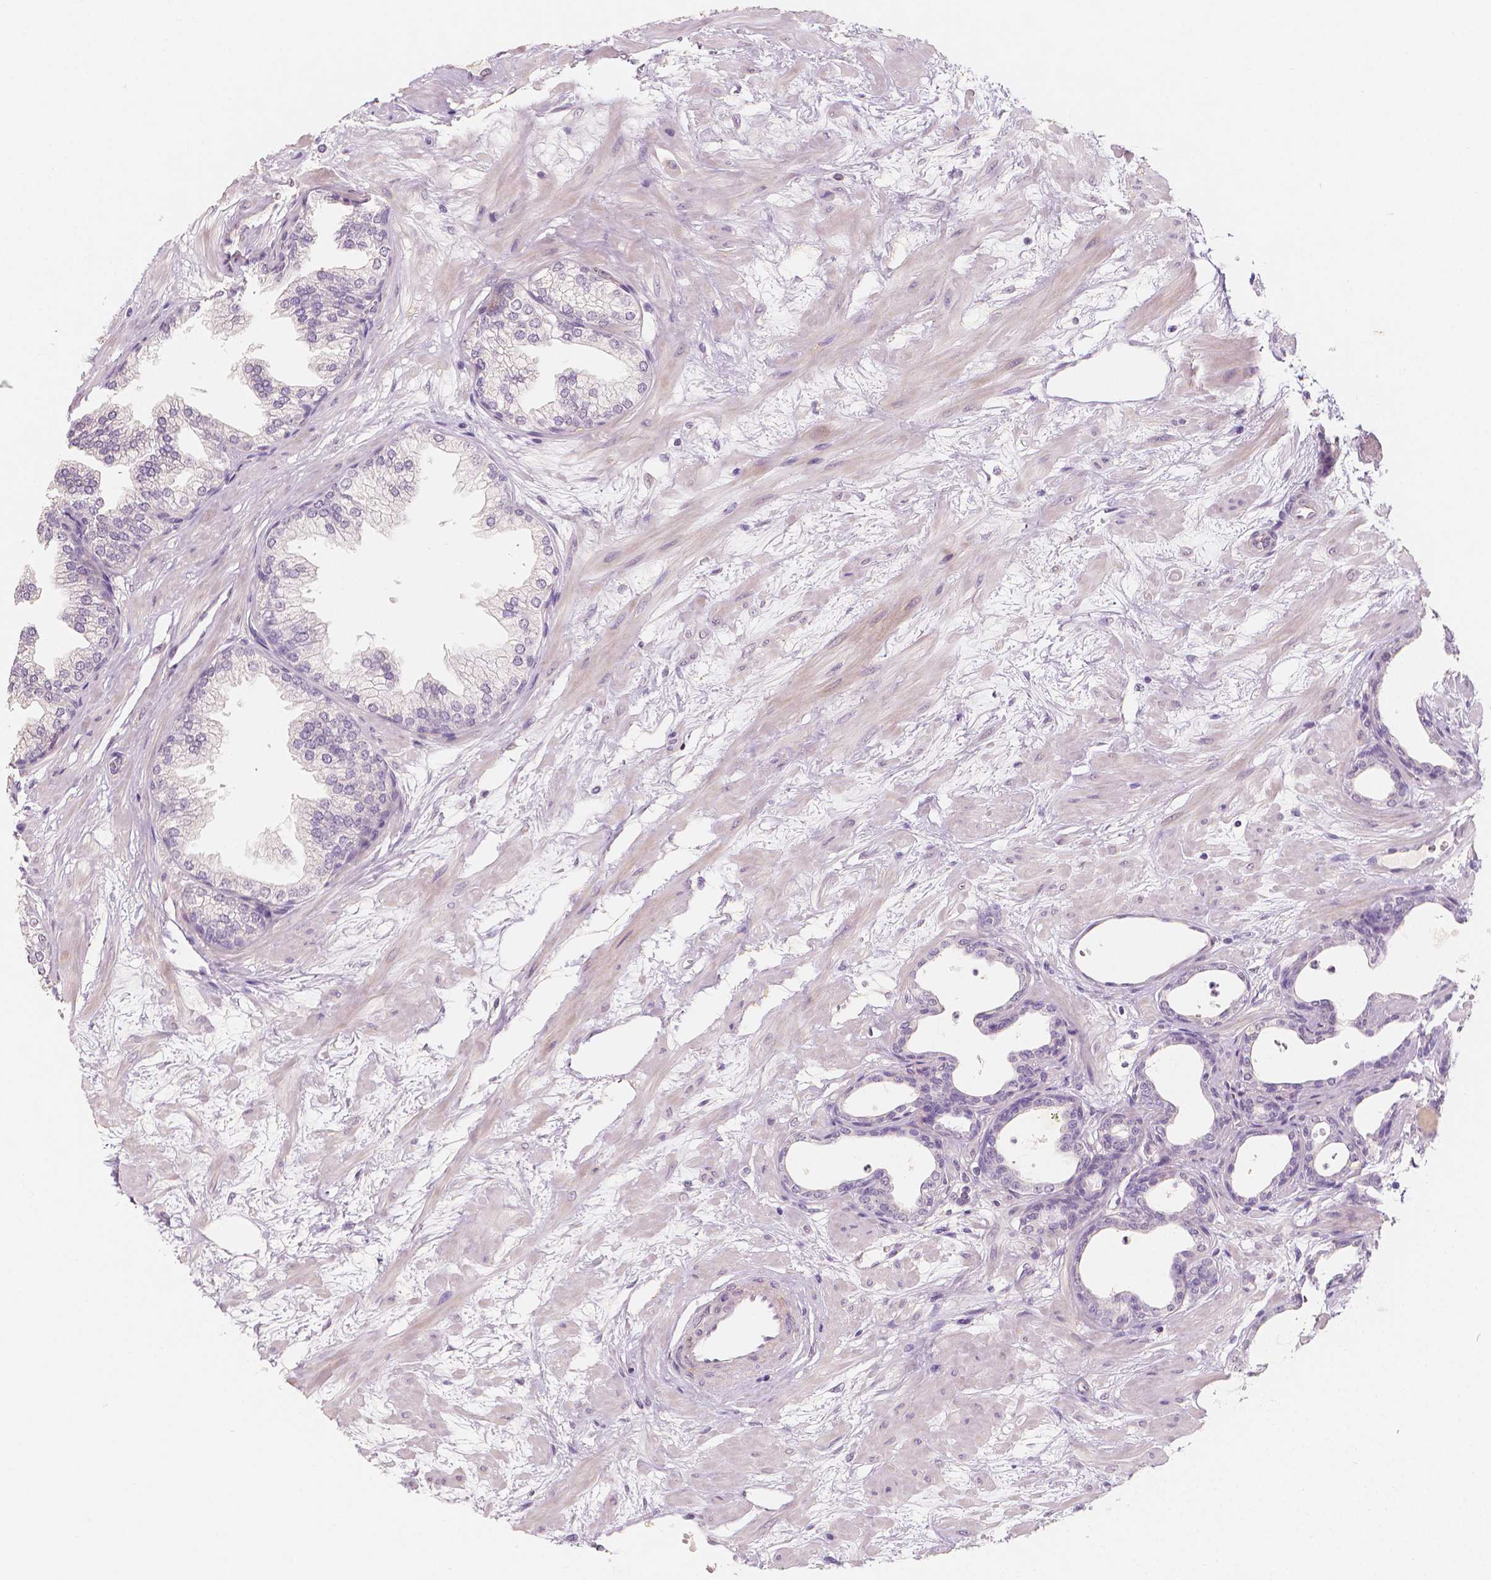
{"staining": {"intensity": "negative", "quantity": "none", "location": "none"}, "tissue": "prostate", "cell_type": "Glandular cells", "image_type": "normal", "snomed": [{"axis": "morphology", "description": "Normal tissue, NOS"}, {"axis": "topography", "description": "Prostate"}], "caption": "Glandular cells show no significant protein staining in normal prostate. Brightfield microscopy of IHC stained with DAB (3,3'-diaminobenzidine) (brown) and hematoxylin (blue), captured at high magnification.", "gene": "THY1", "patient": {"sex": "male", "age": 37}}